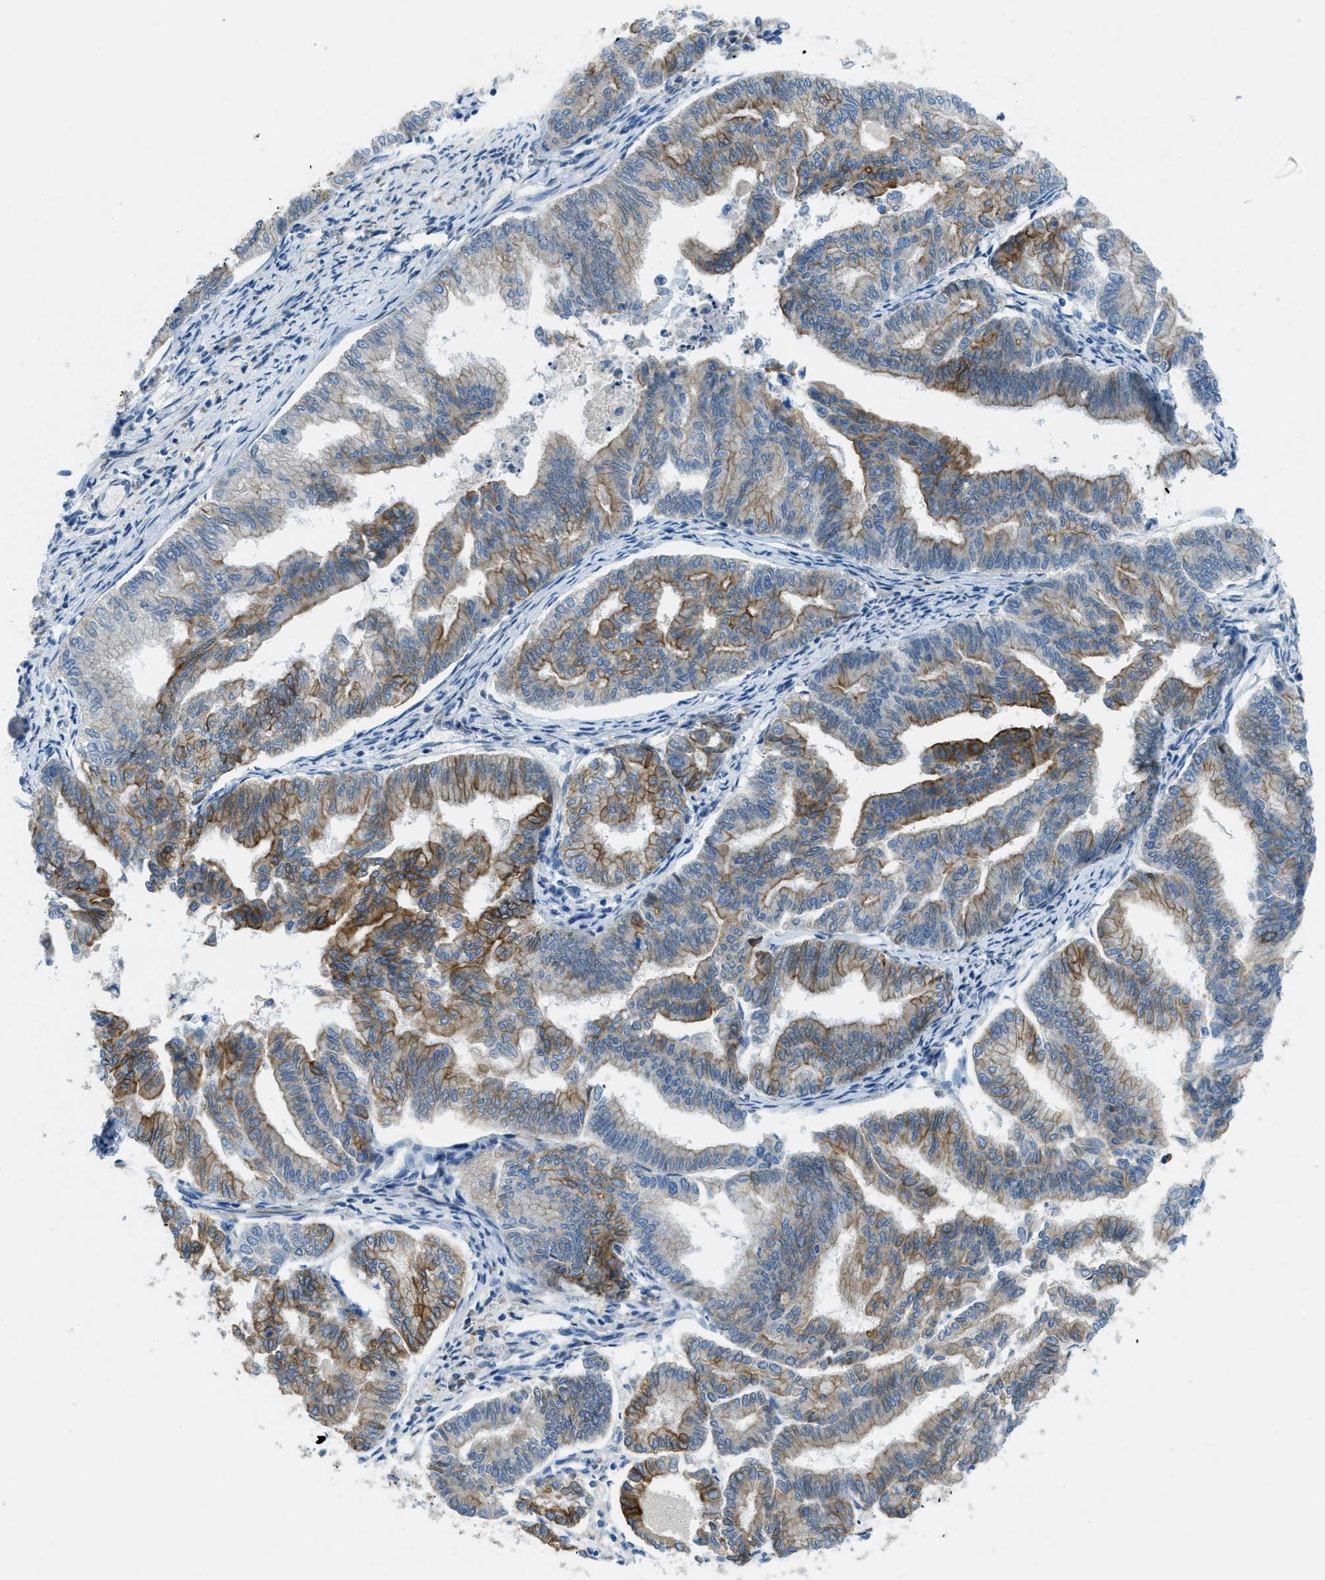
{"staining": {"intensity": "moderate", "quantity": "25%-75%", "location": "cytoplasmic/membranous"}, "tissue": "endometrial cancer", "cell_type": "Tumor cells", "image_type": "cancer", "snomed": [{"axis": "morphology", "description": "Adenocarcinoma, NOS"}, {"axis": "topography", "description": "Endometrium"}], "caption": "Adenocarcinoma (endometrial) was stained to show a protein in brown. There is medium levels of moderate cytoplasmic/membranous staining in about 25%-75% of tumor cells.", "gene": "KLHL8", "patient": {"sex": "female", "age": 79}}